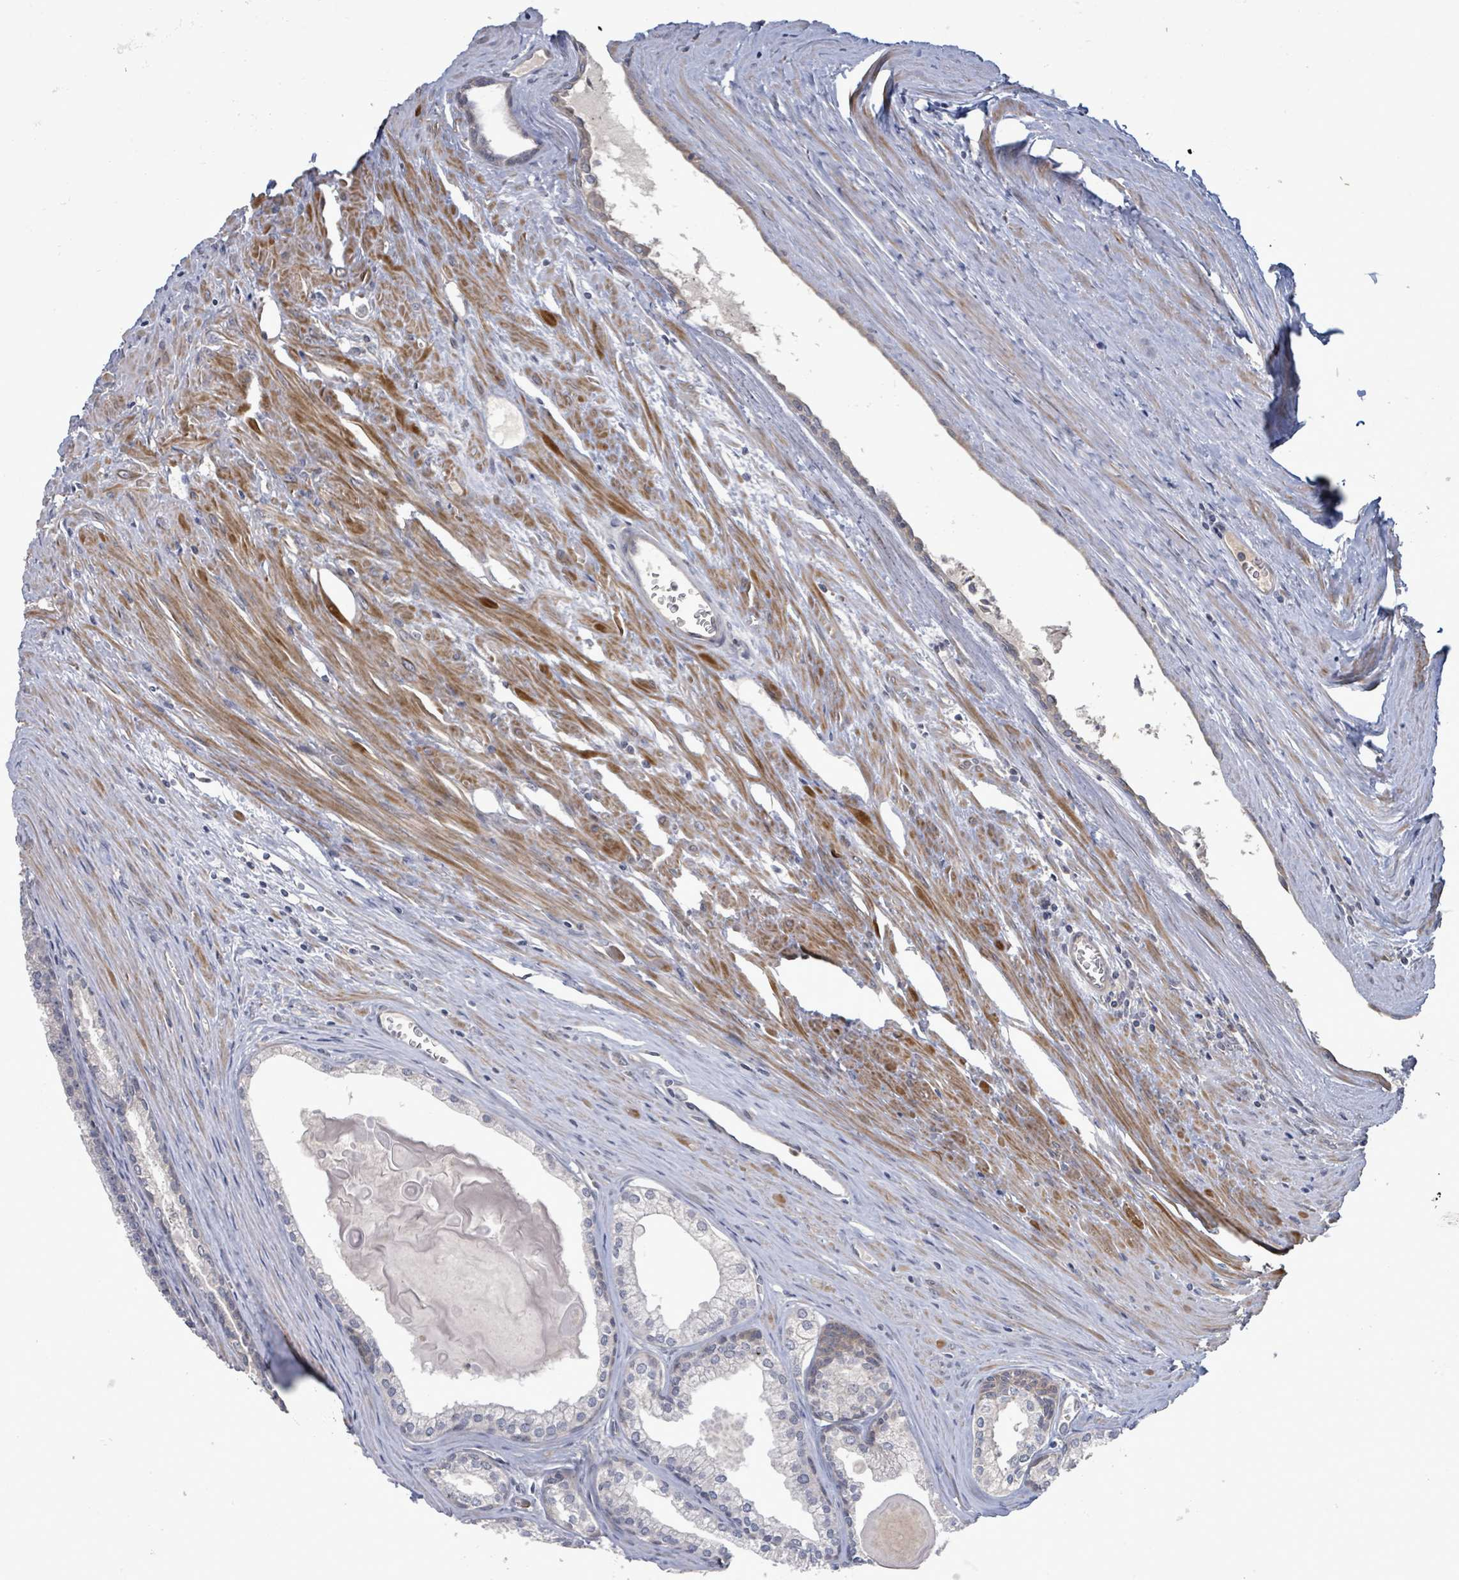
{"staining": {"intensity": "negative", "quantity": "none", "location": "none"}, "tissue": "prostate cancer", "cell_type": "Tumor cells", "image_type": "cancer", "snomed": [{"axis": "morphology", "description": "Adenocarcinoma, High grade"}, {"axis": "topography", "description": "Prostate"}], "caption": "Tumor cells are negative for brown protein staining in prostate cancer (high-grade adenocarcinoma).", "gene": "SLIT3", "patient": {"sex": "male", "age": 68}}